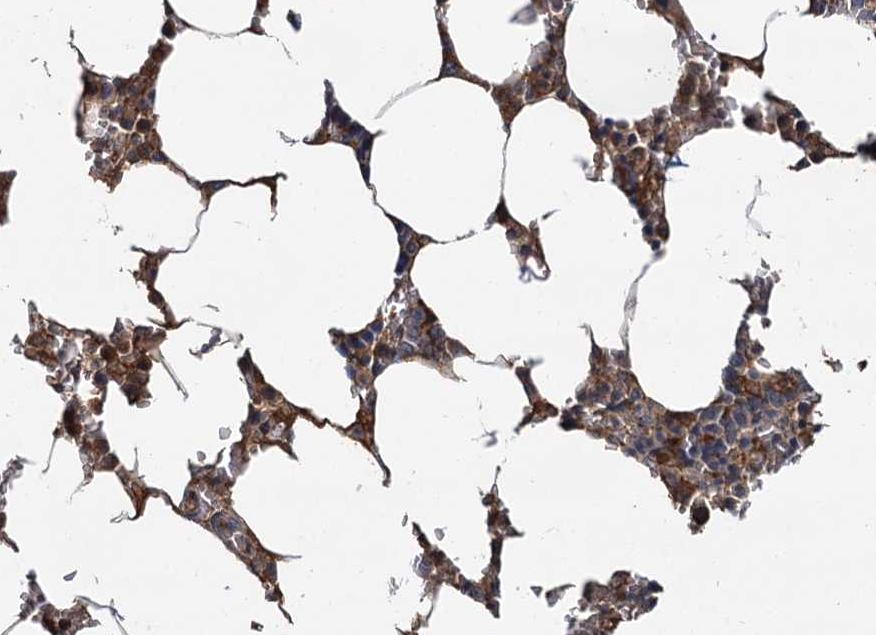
{"staining": {"intensity": "moderate", "quantity": "25%-75%", "location": "cytoplasmic/membranous"}, "tissue": "bone marrow", "cell_type": "Hematopoietic cells", "image_type": "normal", "snomed": [{"axis": "morphology", "description": "Normal tissue, NOS"}, {"axis": "topography", "description": "Bone marrow"}], "caption": "Moderate cytoplasmic/membranous positivity for a protein is identified in approximately 25%-75% of hematopoietic cells of normal bone marrow using IHC.", "gene": "MBD6", "patient": {"sex": "male", "age": 70}}